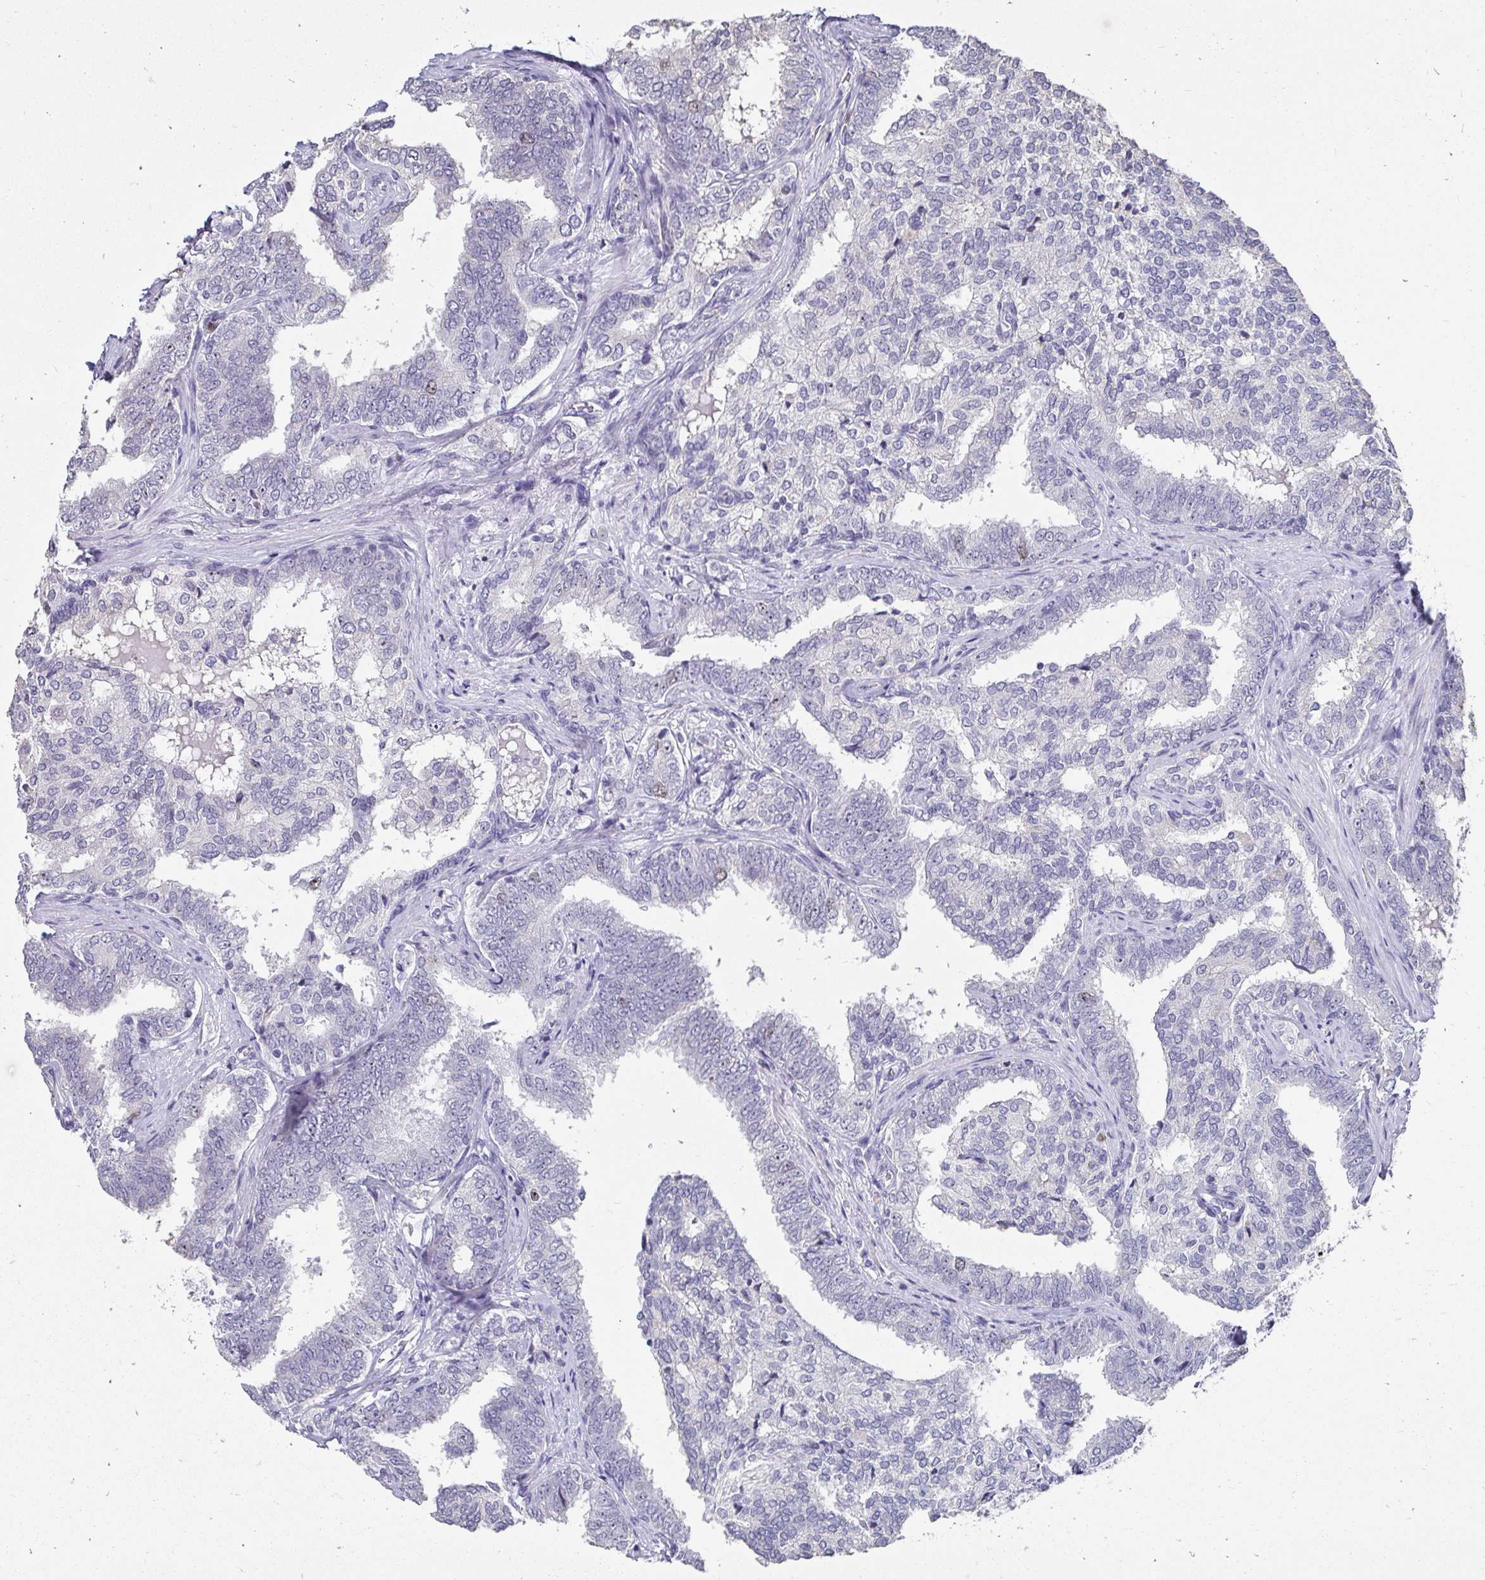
{"staining": {"intensity": "negative", "quantity": "none", "location": "none"}, "tissue": "prostate cancer", "cell_type": "Tumor cells", "image_type": "cancer", "snomed": [{"axis": "morphology", "description": "Adenocarcinoma, High grade"}, {"axis": "topography", "description": "Prostate"}], "caption": "An immunohistochemistry photomicrograph of prostate adenocarcinoma (high-grade) is shown. There is no staining in tumor cells of prostate adenocarcinoma (high-grade).", "gene": "ANLN", "patient": {"sex": "male", "age": 72}}